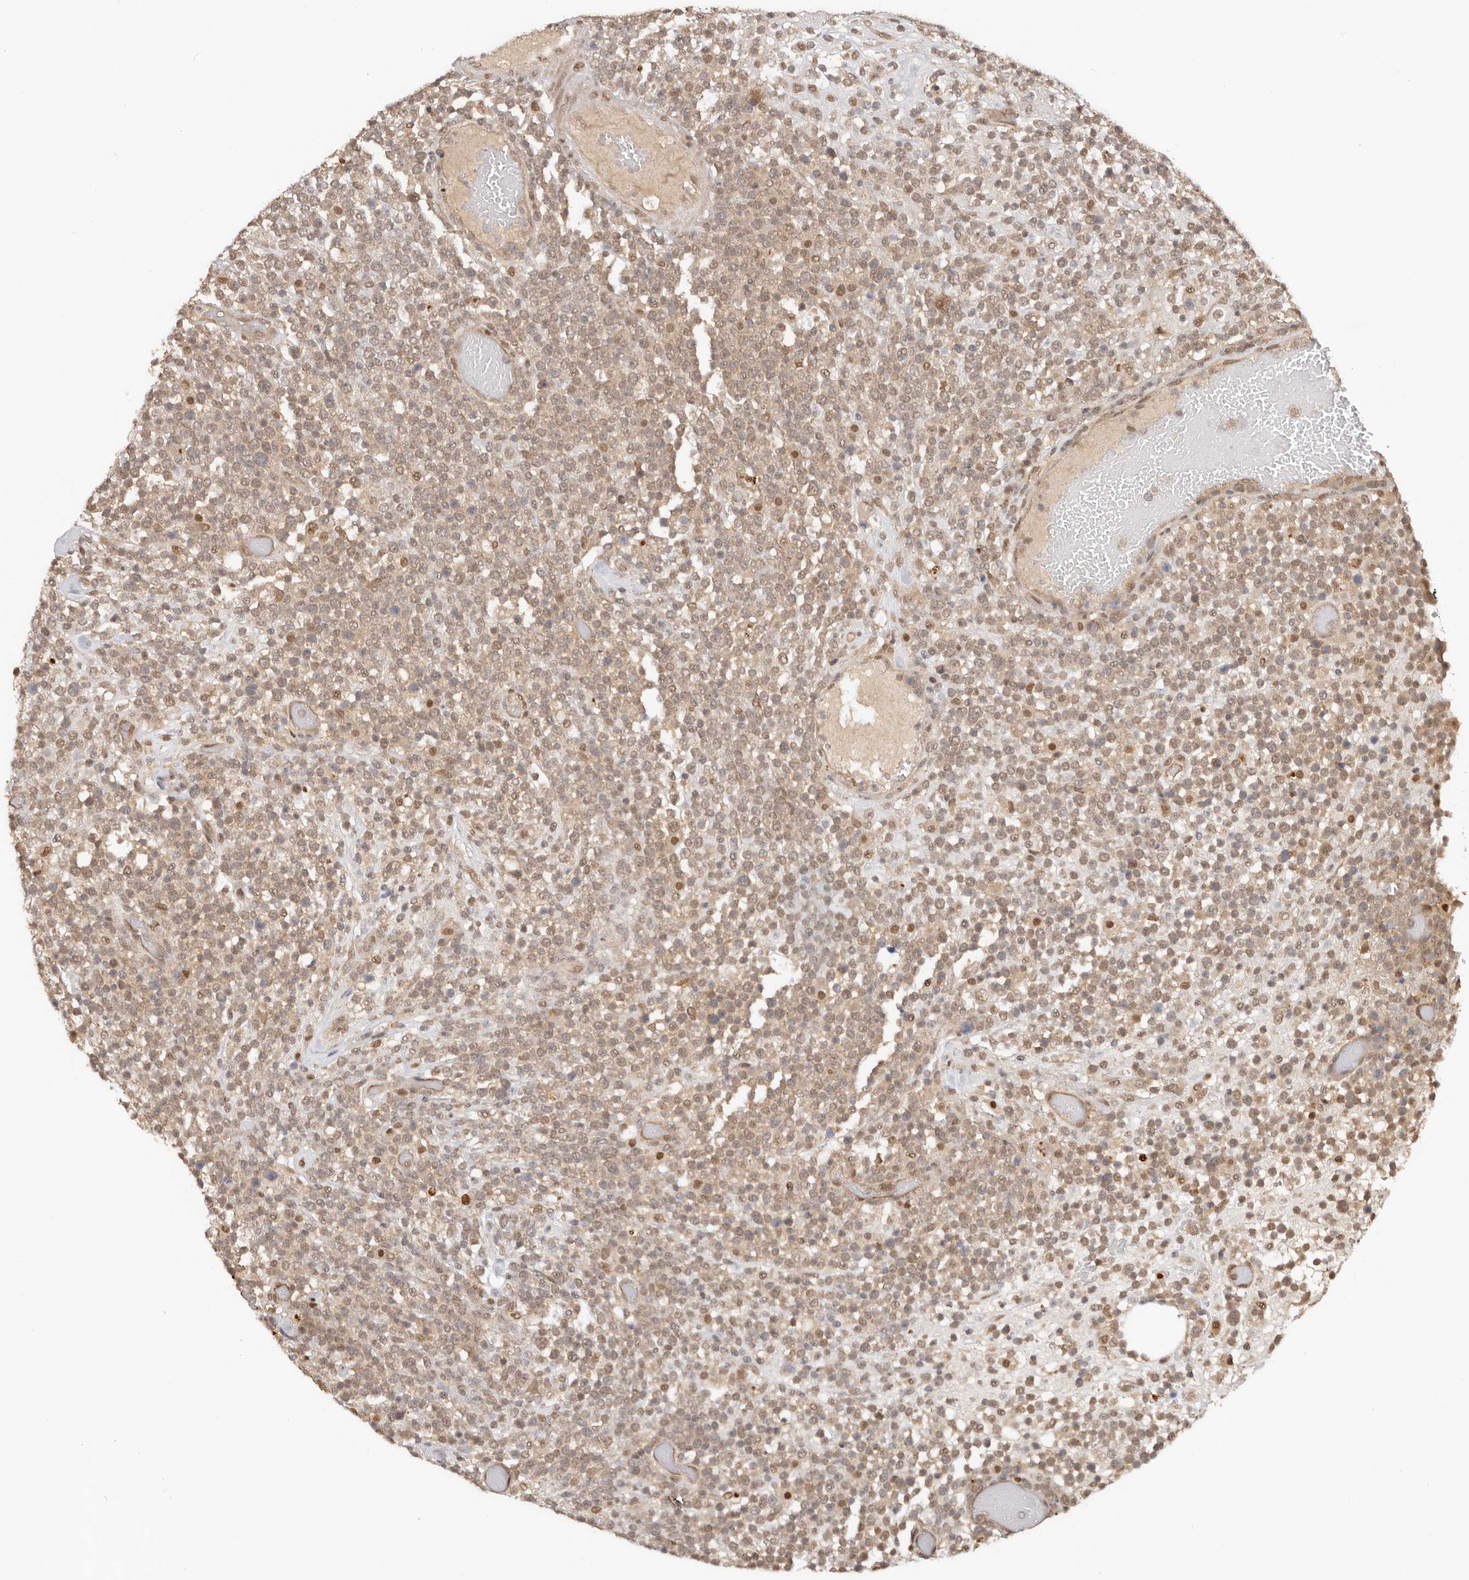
{"staining": {"intensity": "moderate", "quantity": ">75%", "location": "cytoplasmic/membranous,nuclear"}, "tissue": "lymphoma", "cell_type": "Tumor cells", "image_type": "cancer", "snomed": [{"axis": "morphology", "description": "Malignant lymphoma, non-Hodgkin's type, High grade"}, {"axis": "topography", "description": "Colon"}], "caption": "Malignant lymphoma, non-Hodgkin's type (high-grade) stained with a brown dye demonstrates moderate cytoplasmic/membranous and nuclear positive expression in about >75% of tumor cells.", "gene": "PSMA5", "patient": {"sex": "female", "age": 53}}